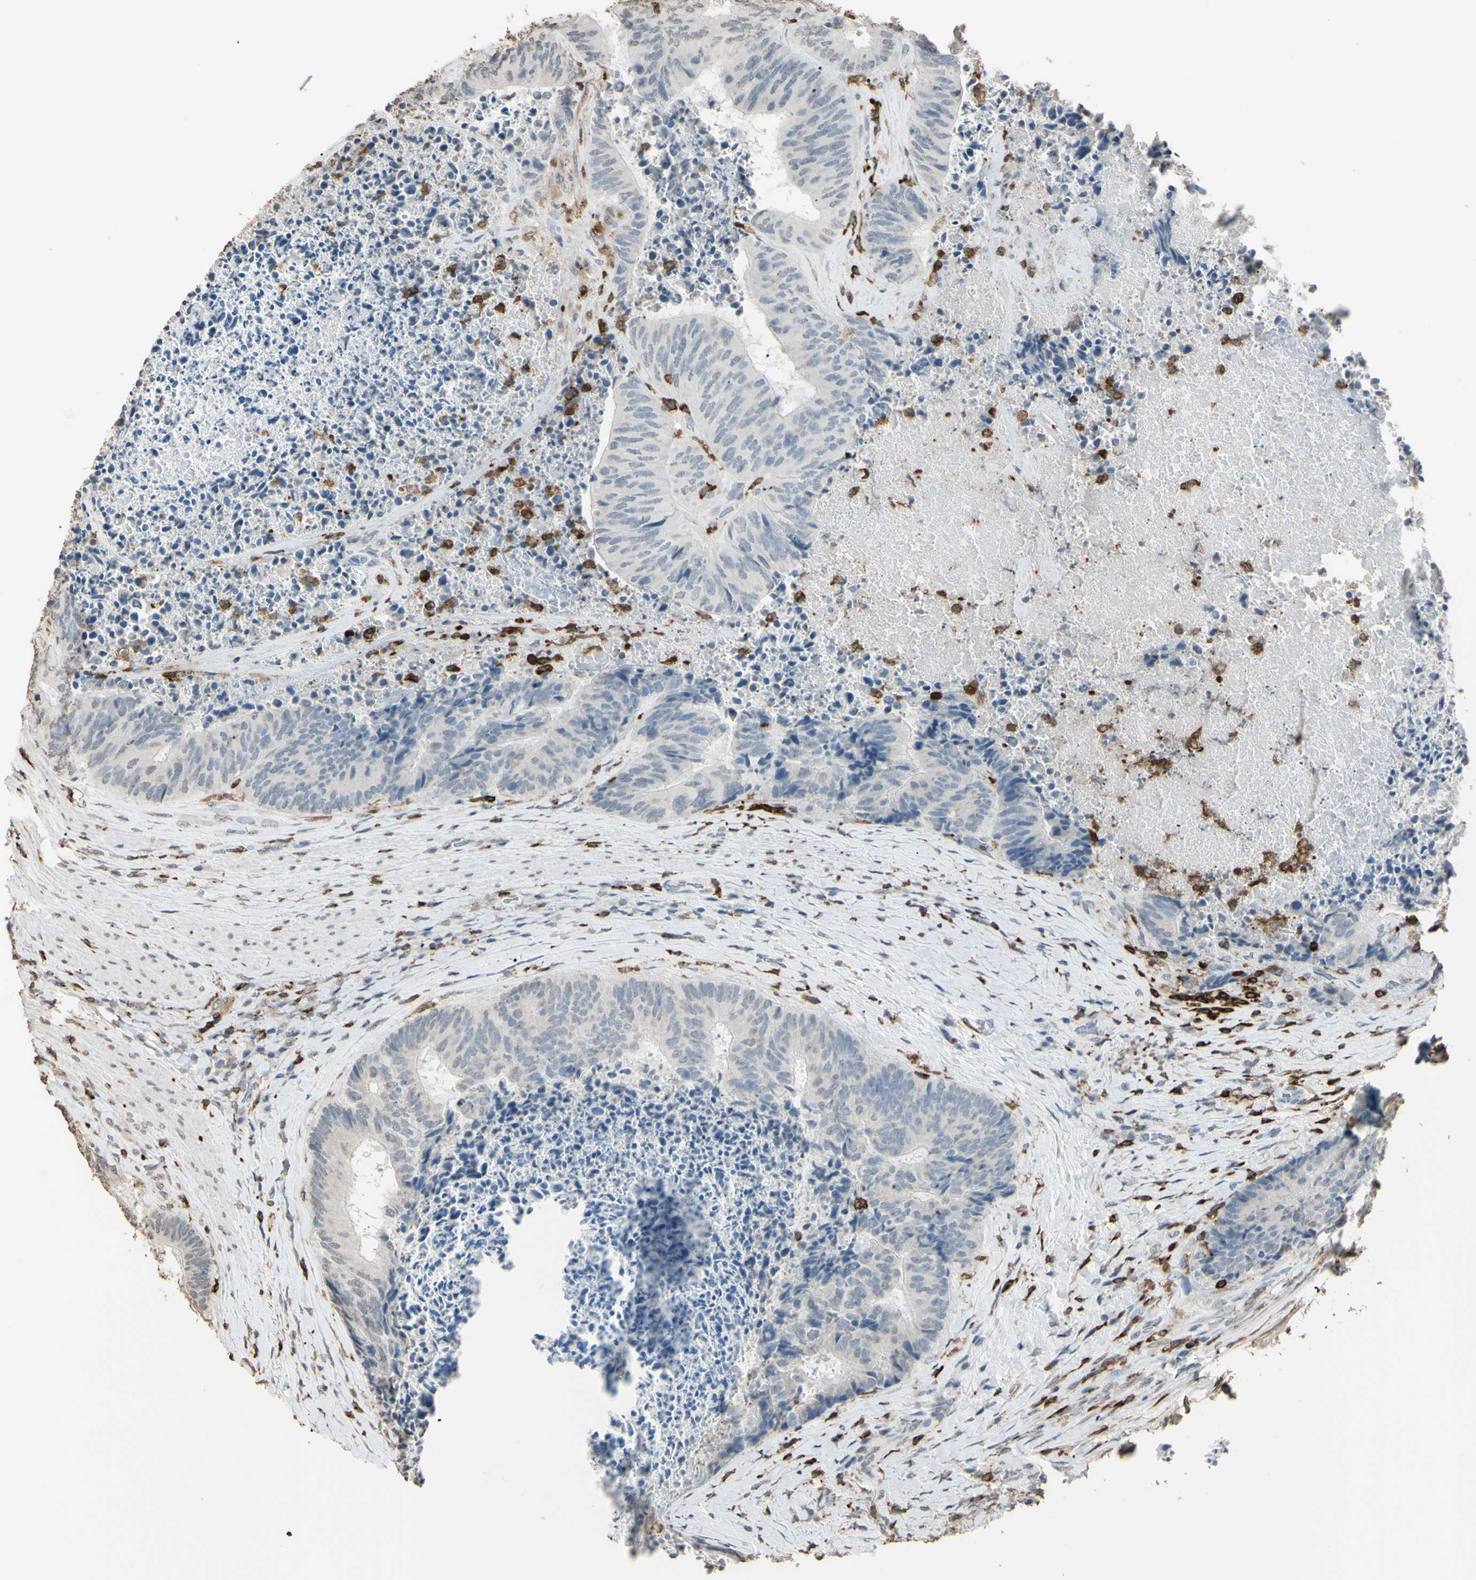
{"staining": {"intensity": "negative", "quantity": "none", "location": "none"}, "tissue": "colorectal cancer", "cell_type": "Tumor cells", "image_type": "cancer", "snomed": [{"axis": "morphology", "description": "Adenocarcinoma, NOS"}, {"axis": "topography", "description": "Rectum"}], "caption": "Micrograph shows no protein expression in tumor cells of colorectal cancer (adenocarcinoma) tissue. (IHC, brightfield microscopy, high magnification).", "gene": "PSTPIP1", "patient": {"sex": "male", "age": 72}}